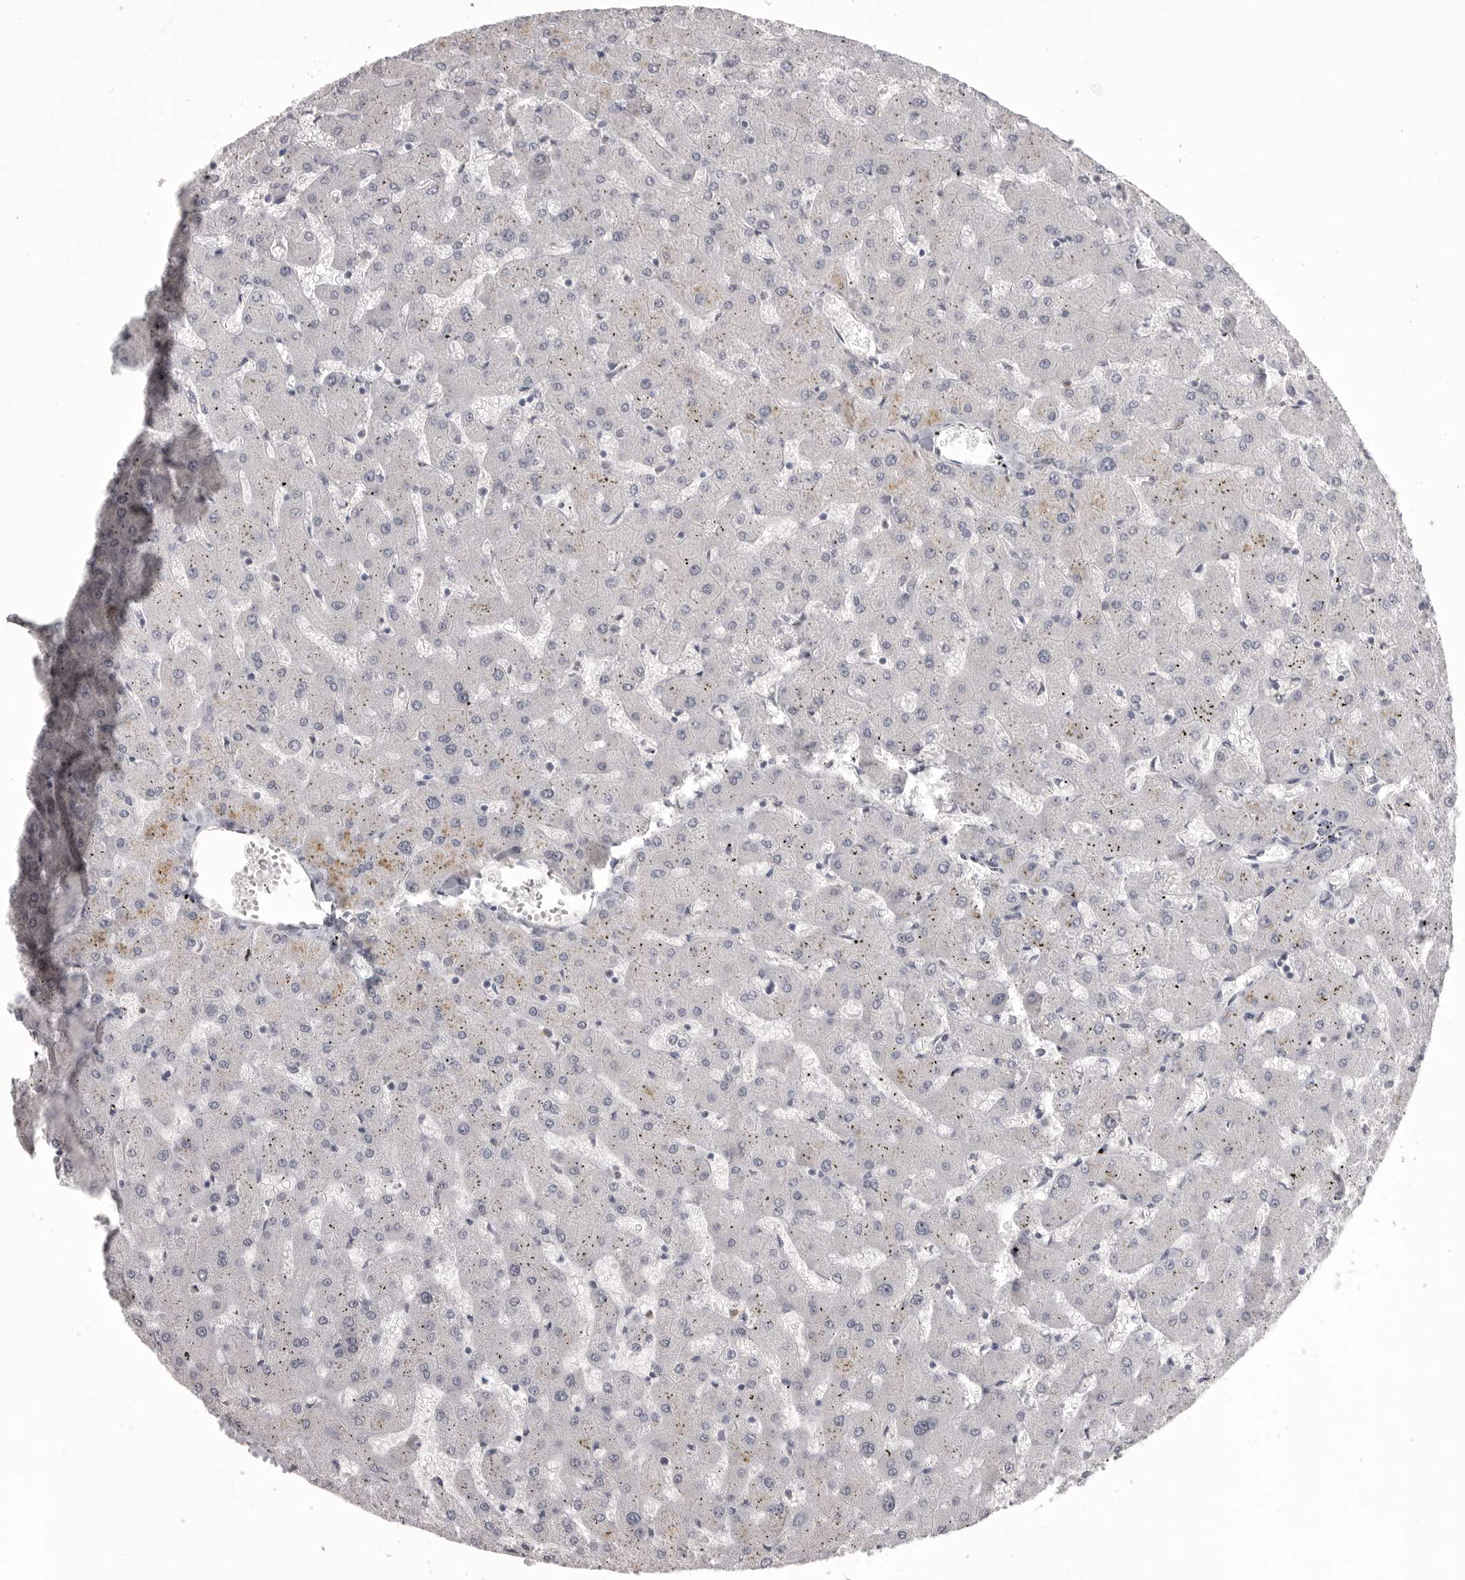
{"staining": {"intensity": "negative", "quantity": "none", "location": "none"}, "tissue": "liver", "cell_type": "Cholangiocytes", "image_type": "normal", "snomed": [{"axis": "morphology", "description": "Normal tissue, NOS"}, {"axis": "topography", "description": "Liver"}], "caption": "IHC image of unremarkable liver: human liver stained with DAB reveals no significant protein staining in cholangiocytes.", "gene": "TIMP1", "patient": {"sex": "female", "age": 63}}